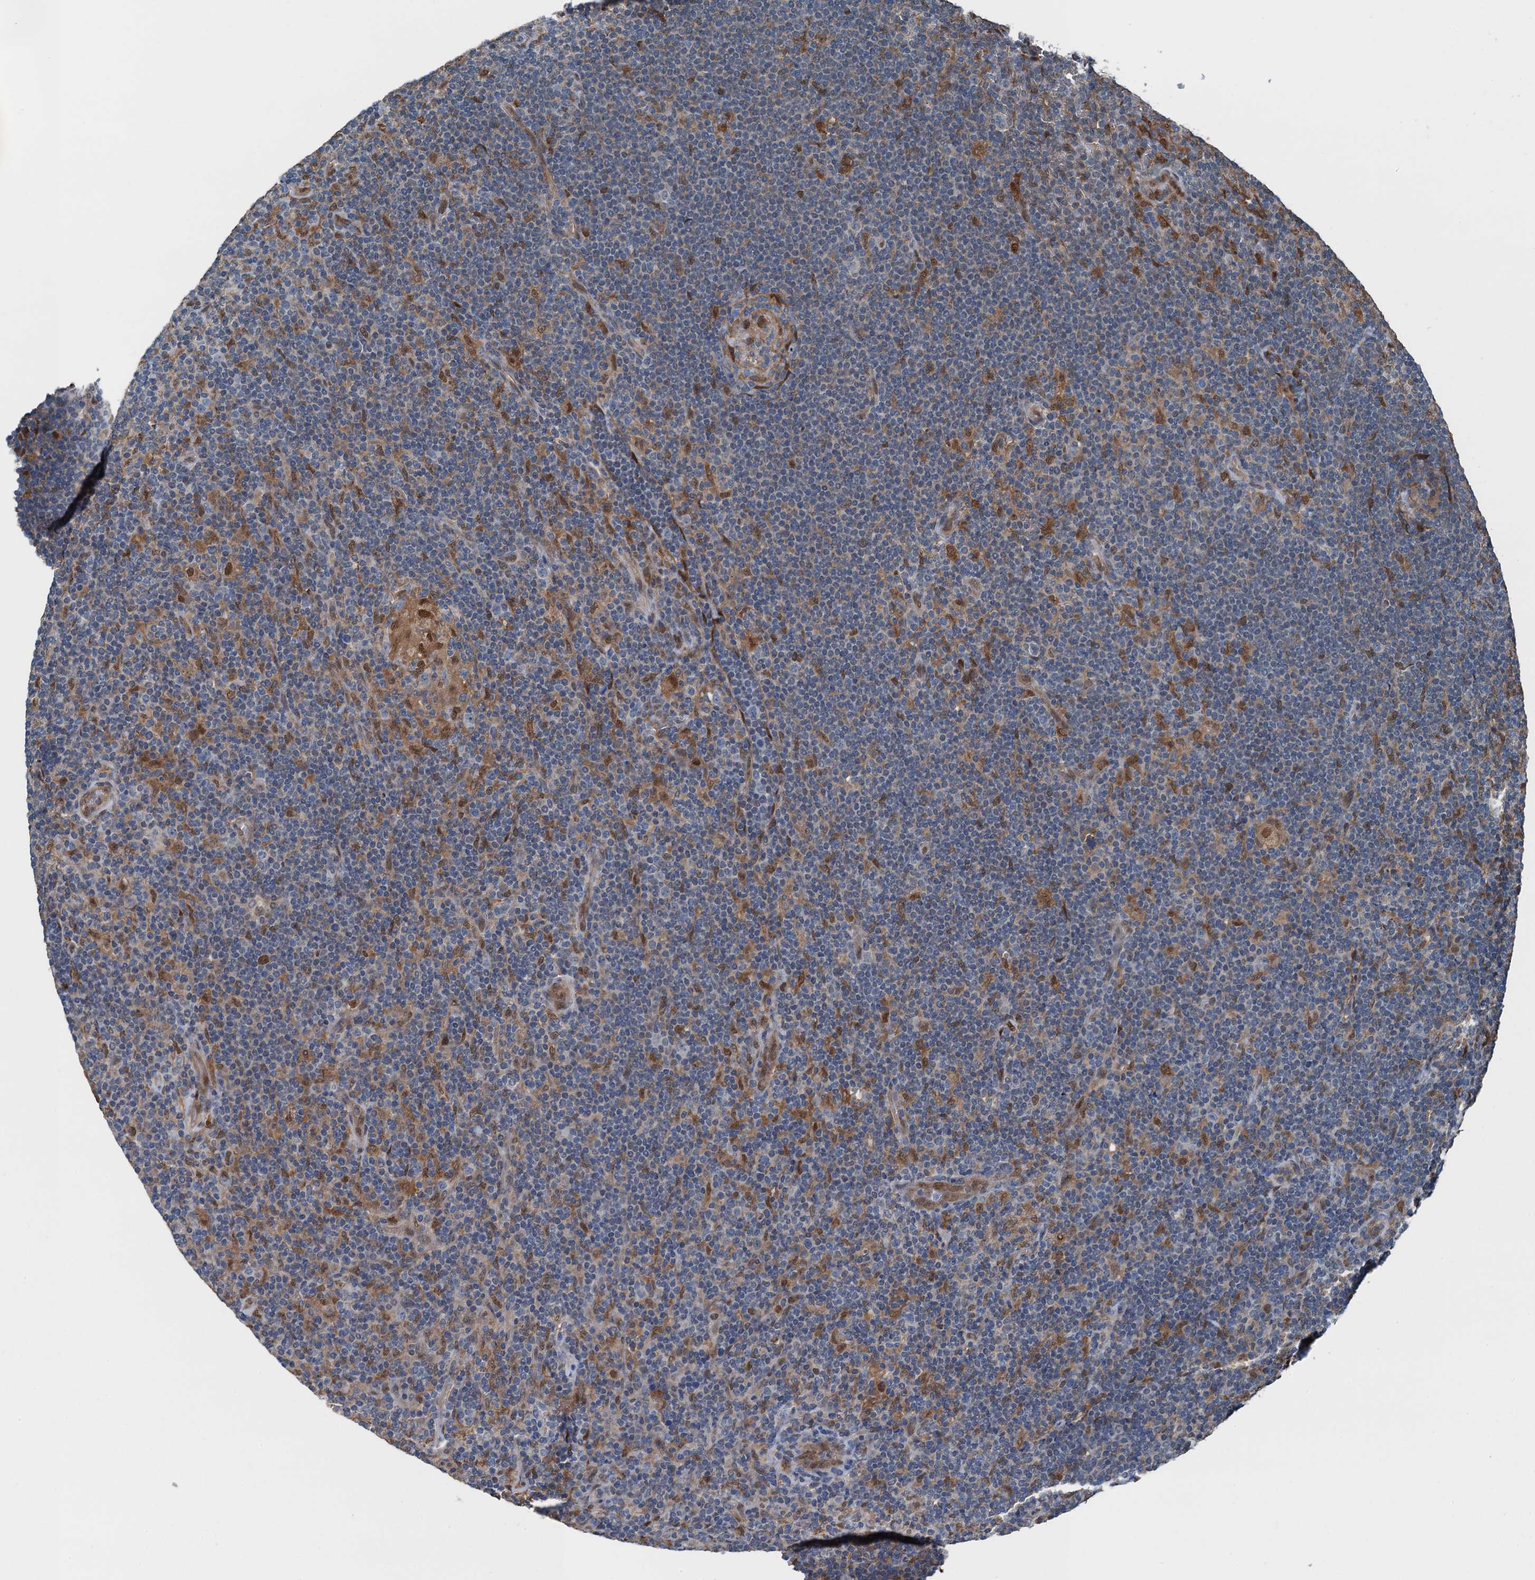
{"staining": {"intensity": "moderate", "quantity": "<25%", "location": "nuclear"}, "tissue": "lymphoma", "cell_type": "Tumor cells", "image_type": "cancer", "snomed": [{"axis": "morphology", "description": "Hodgkin's disease, NOS"}, {"axis": "topography", "description": "Lymph node"}], "caption": "The photomicrograph demonstrates staining of Hodgkin's disease, revealing moderate nuclear protein positivity (brown color) within tumor cells.", "gene": "RNH1", "patient": {"sex": "female", "age": 57}}